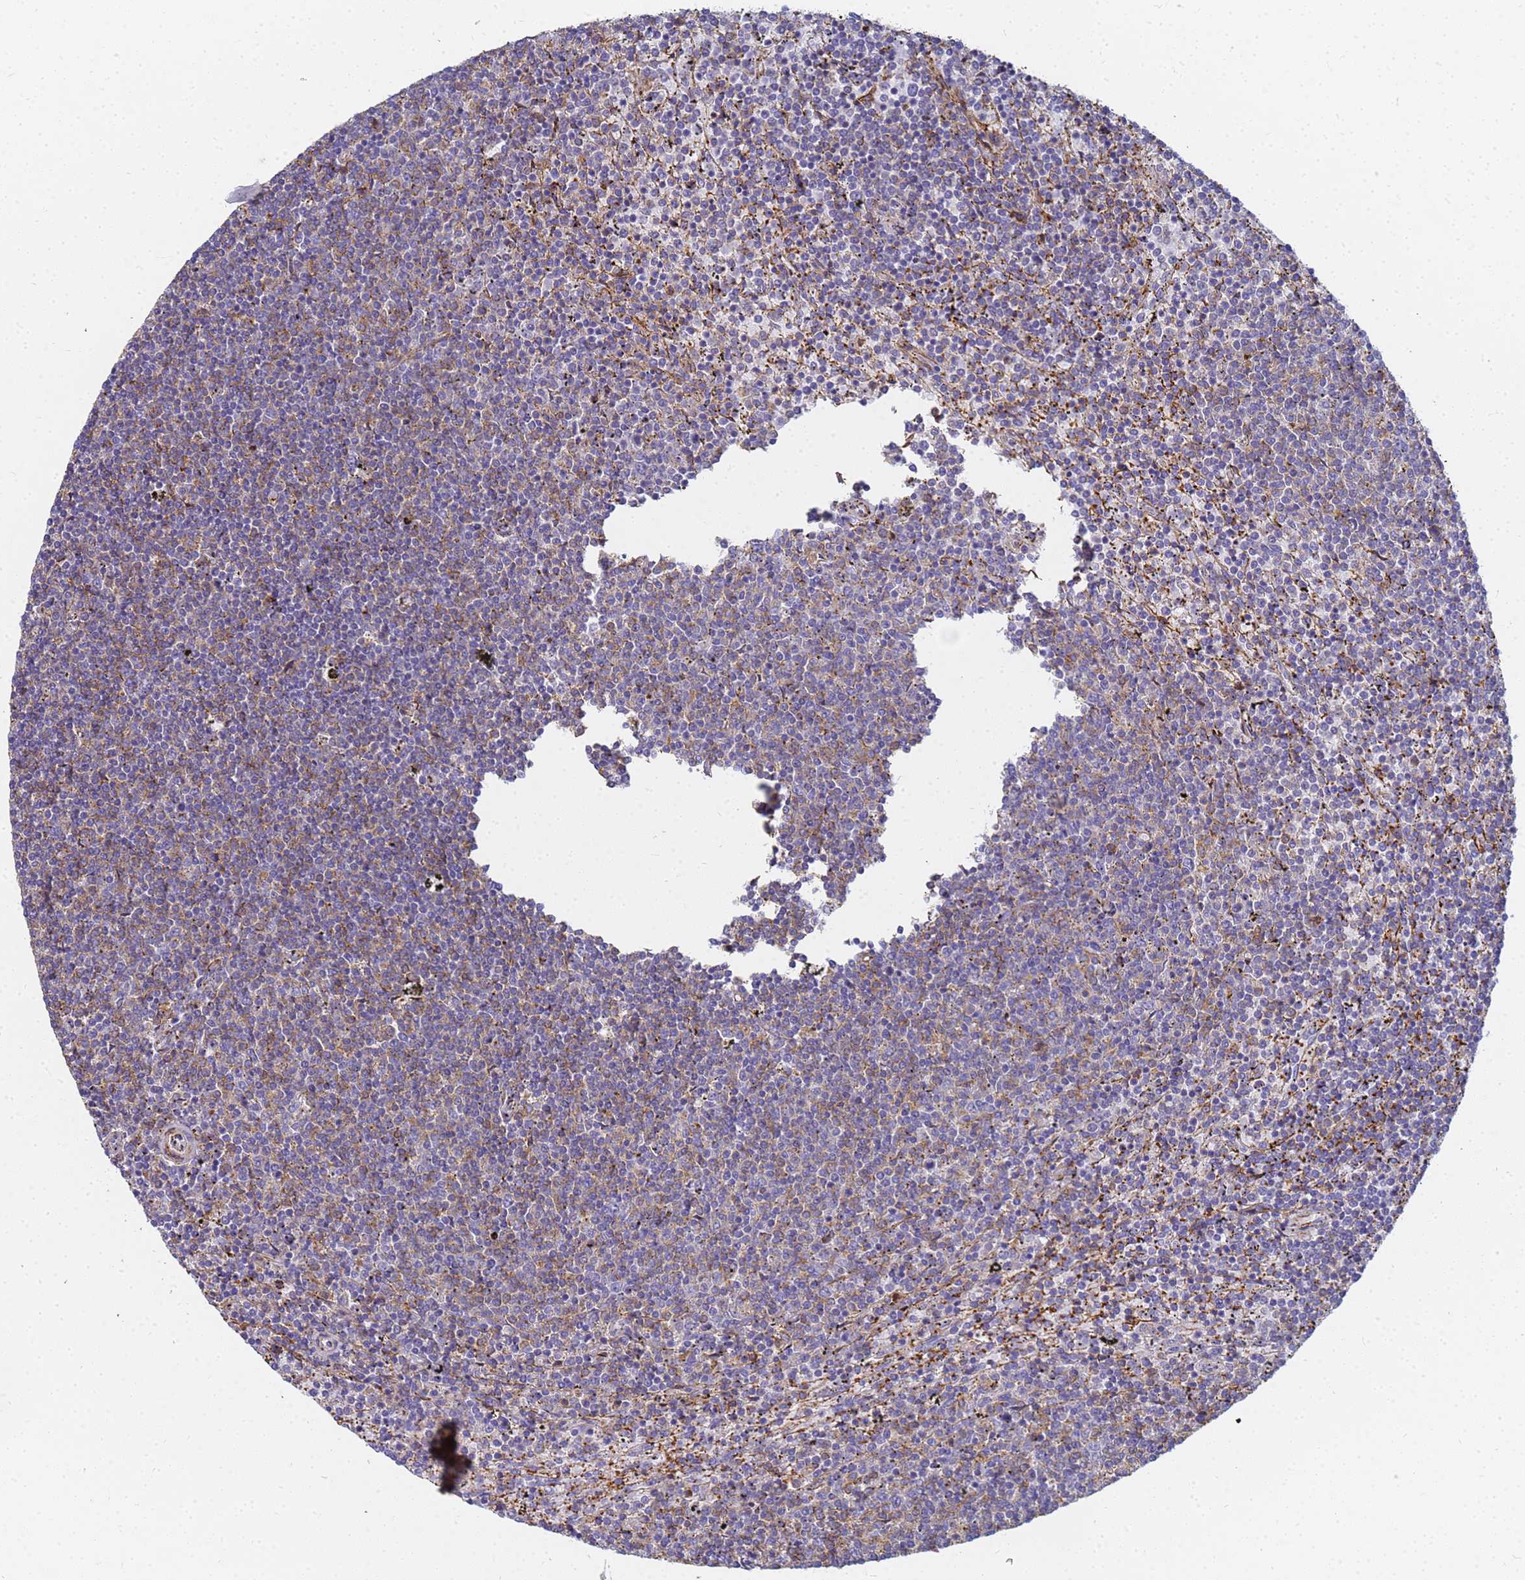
{"staining": {"intensity": "negative", "quantity": "none", "location": "none"}, "tissue": "lymphoma", "cell_type": "Tumor cells", "image_type": "cancer", "snomed": [{"axis": "morphology", "description": "Malignant lymphoma, non-Hodgkin's type, Low grade"}, {"axis": "topography", "description": "Spleen"}], "caption": "IHC of lymphoma shows no positivity in tumor cells. (Brightfield microscopy of DAB (3,3'-diaminobenzidine) IHC at high magnification).", "gene": "TPM1", "patient": {"sex": "female", "age": 50}}